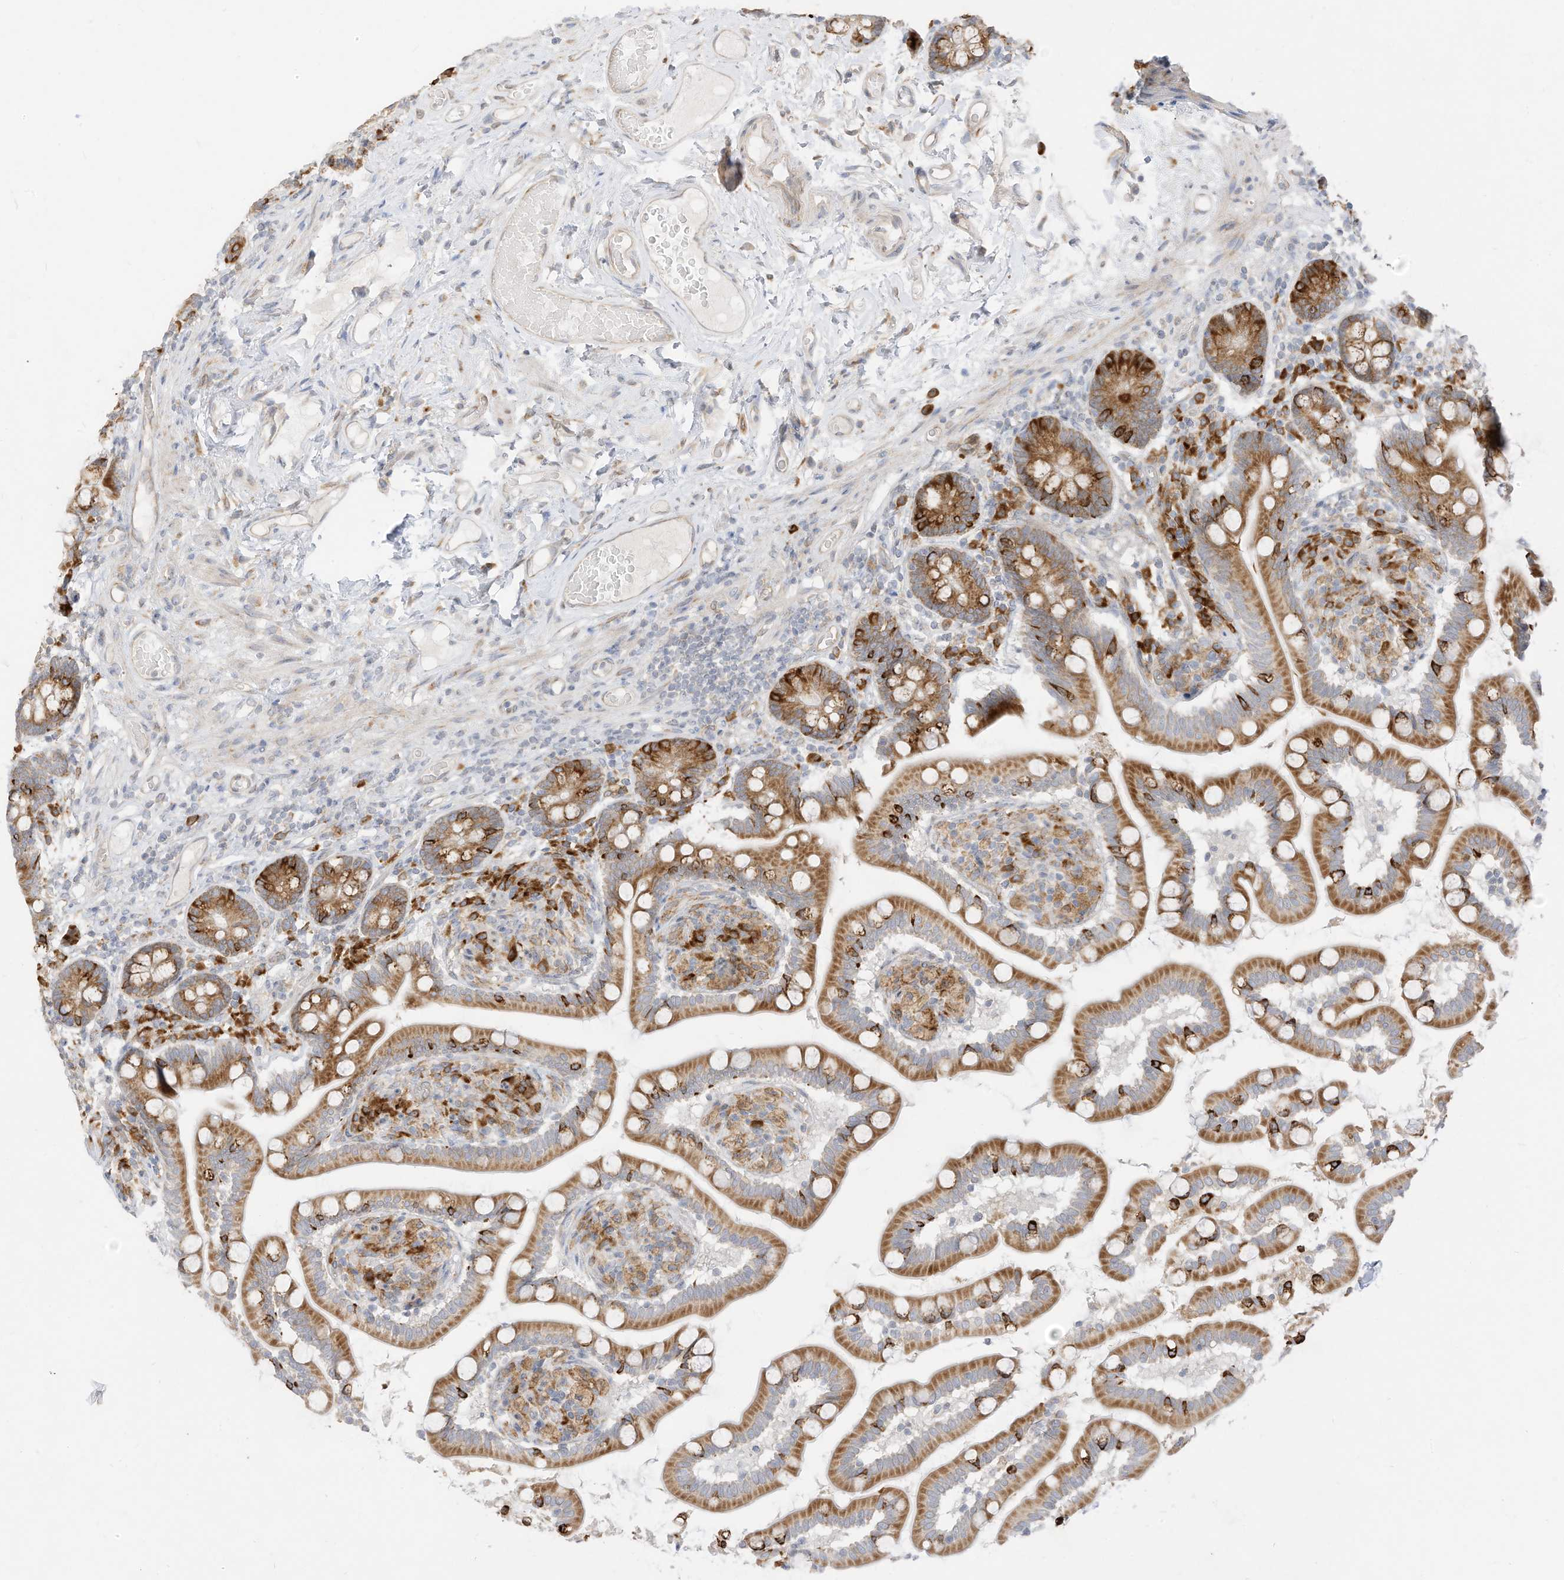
{"staining": {"intensity": "moderate", "quantity": ">75%", "location": "cytoplasmic/membranous"}, "tissue": "small intestine", "cell_type": "Glandular cells", "image_type": "normal", "snomed": [{"axis": "morphology", "description": "Normal tissue, NOS"}, {"axis": "topography", "description": "Small intestine"}], "caption": "This image shows unremarkable small intestine stained with immunohistochemistry (IHC) to label a protein in brown. The cytoplasmic/membranous of glandular cells show moderate positivity for the protein. Nuclei are counter-stained blue.", "gene": "STT3A", "patient": {"sex": "female", "age": 64}}